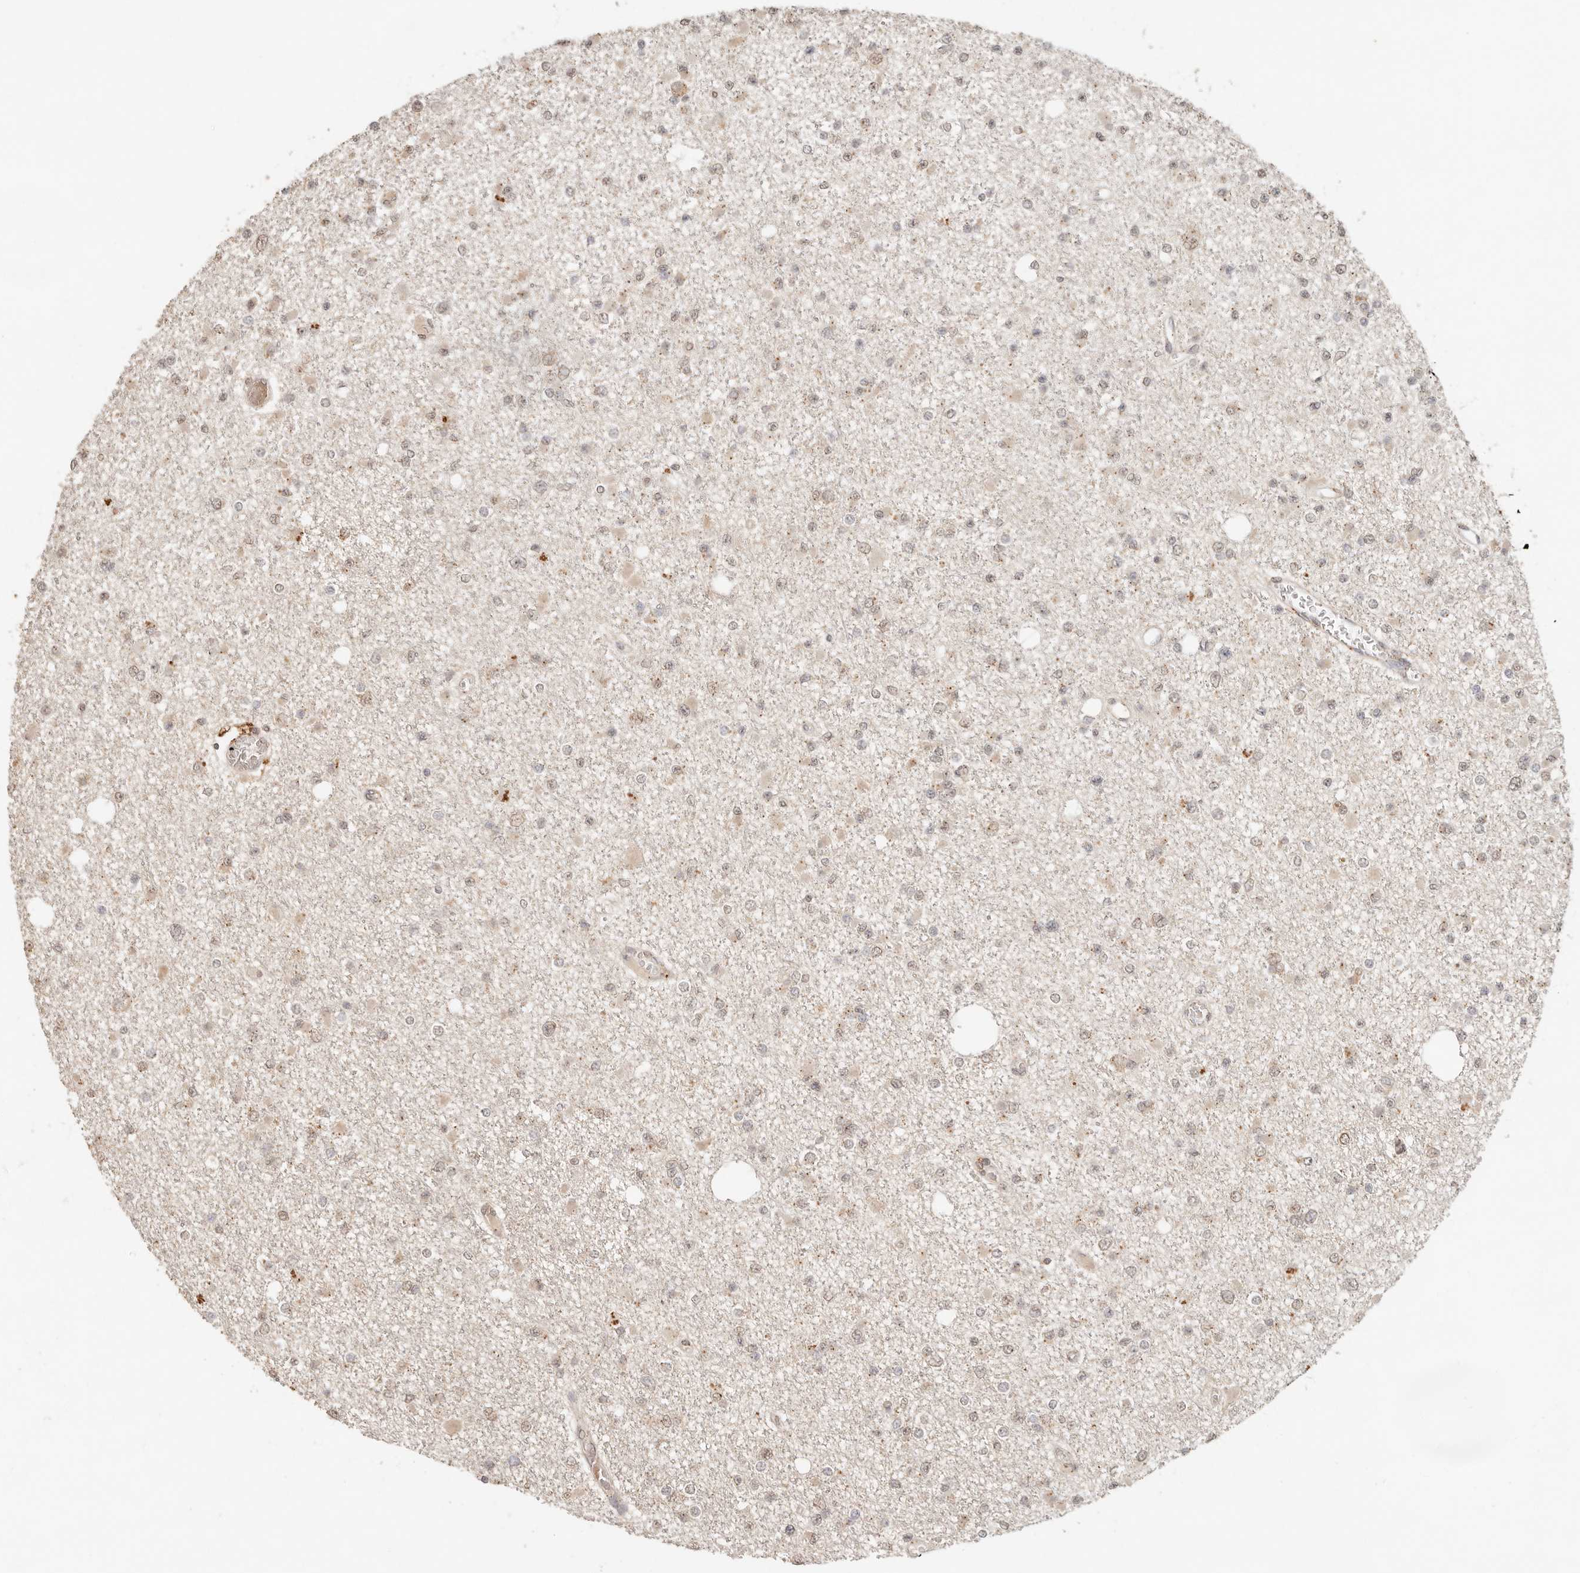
{"staining": {"intensity": "weak", "quantity": "25%-75%", "location": "nuclear"}, "tissue": "glioma", "cell_type": "Tumor cells", "image_type": "cancer", "snomed": [{"axis": "morphology", "description": "Glioma, malignant, Low grade"}, {"axis": "topography", "description": "Brain"}], "caption": "IHC staining of malignant glioma (low-grade), which reveals low levels of weak nuclear staining in approximately 25%-75% of tumor cells indicating weak nuclear protein expression. The staining was performed using DAB (3,3'-diaminobenzidine) (brown) for protein detection and nuclei were counterstained in hematoxylin (blue).", "gene": "LMO4", "patient": {"sex": "female", "age": 22}}